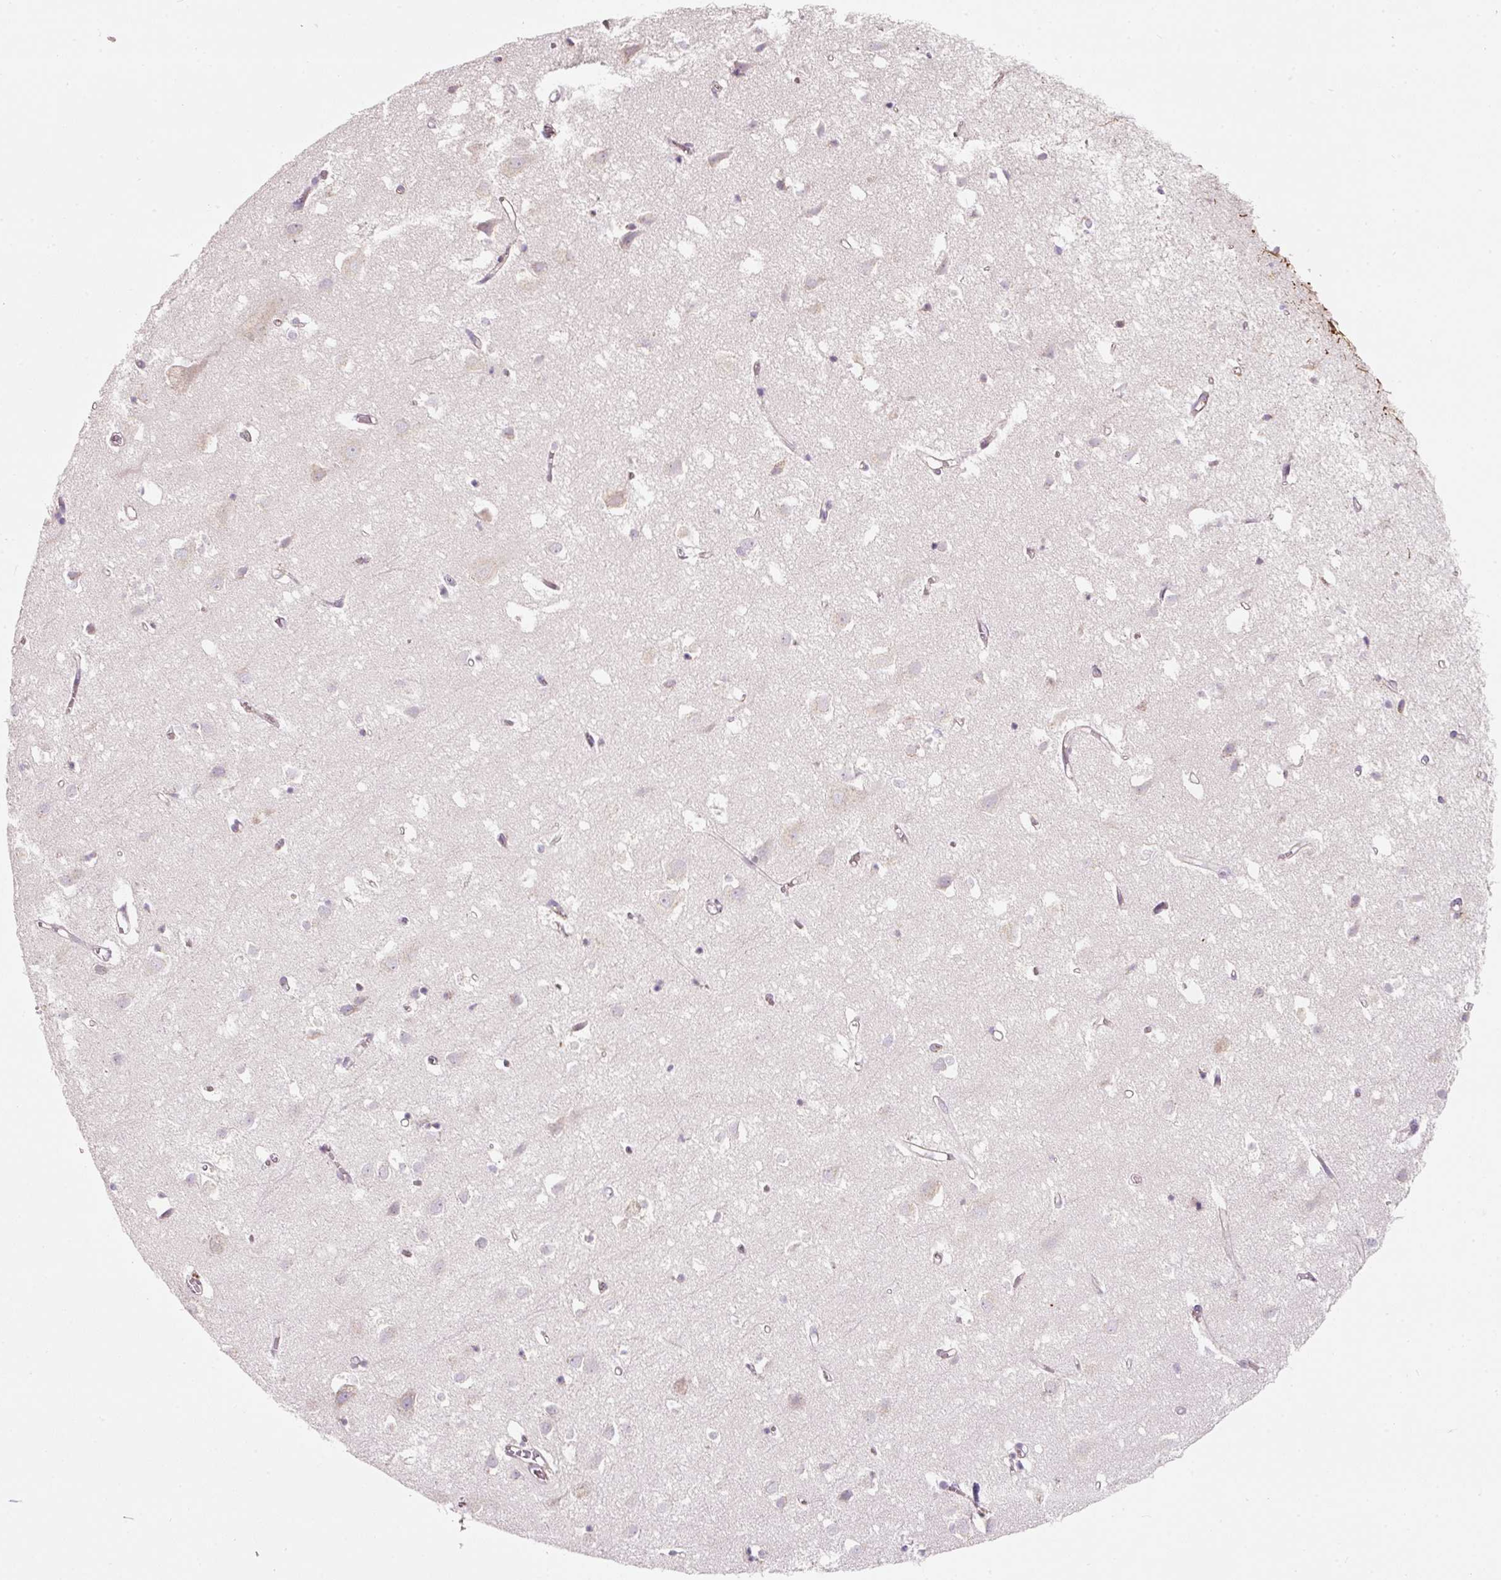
{"staining": {"intensity": "weak", "quantity": "<25%", "location": "cytoplasmic/membranous"}, "tissue": "cerebral cortex", "cell_type": "Endothelial cells", "image_type": "normal", "snomed": [{"axis": "morphology", "description": "Normal tissue, NOS"}, {"axis": "topography", "description": "Cerebral cortex"}], "caption": "A high-resolution photomicrograph shows immunohistochemistry (IHC) staining of benign cerebral cortex, which reveals no significant staining in endothelial cells.", "gene": "NBPF11", "patient": {"sex": "male", "age": 70}}